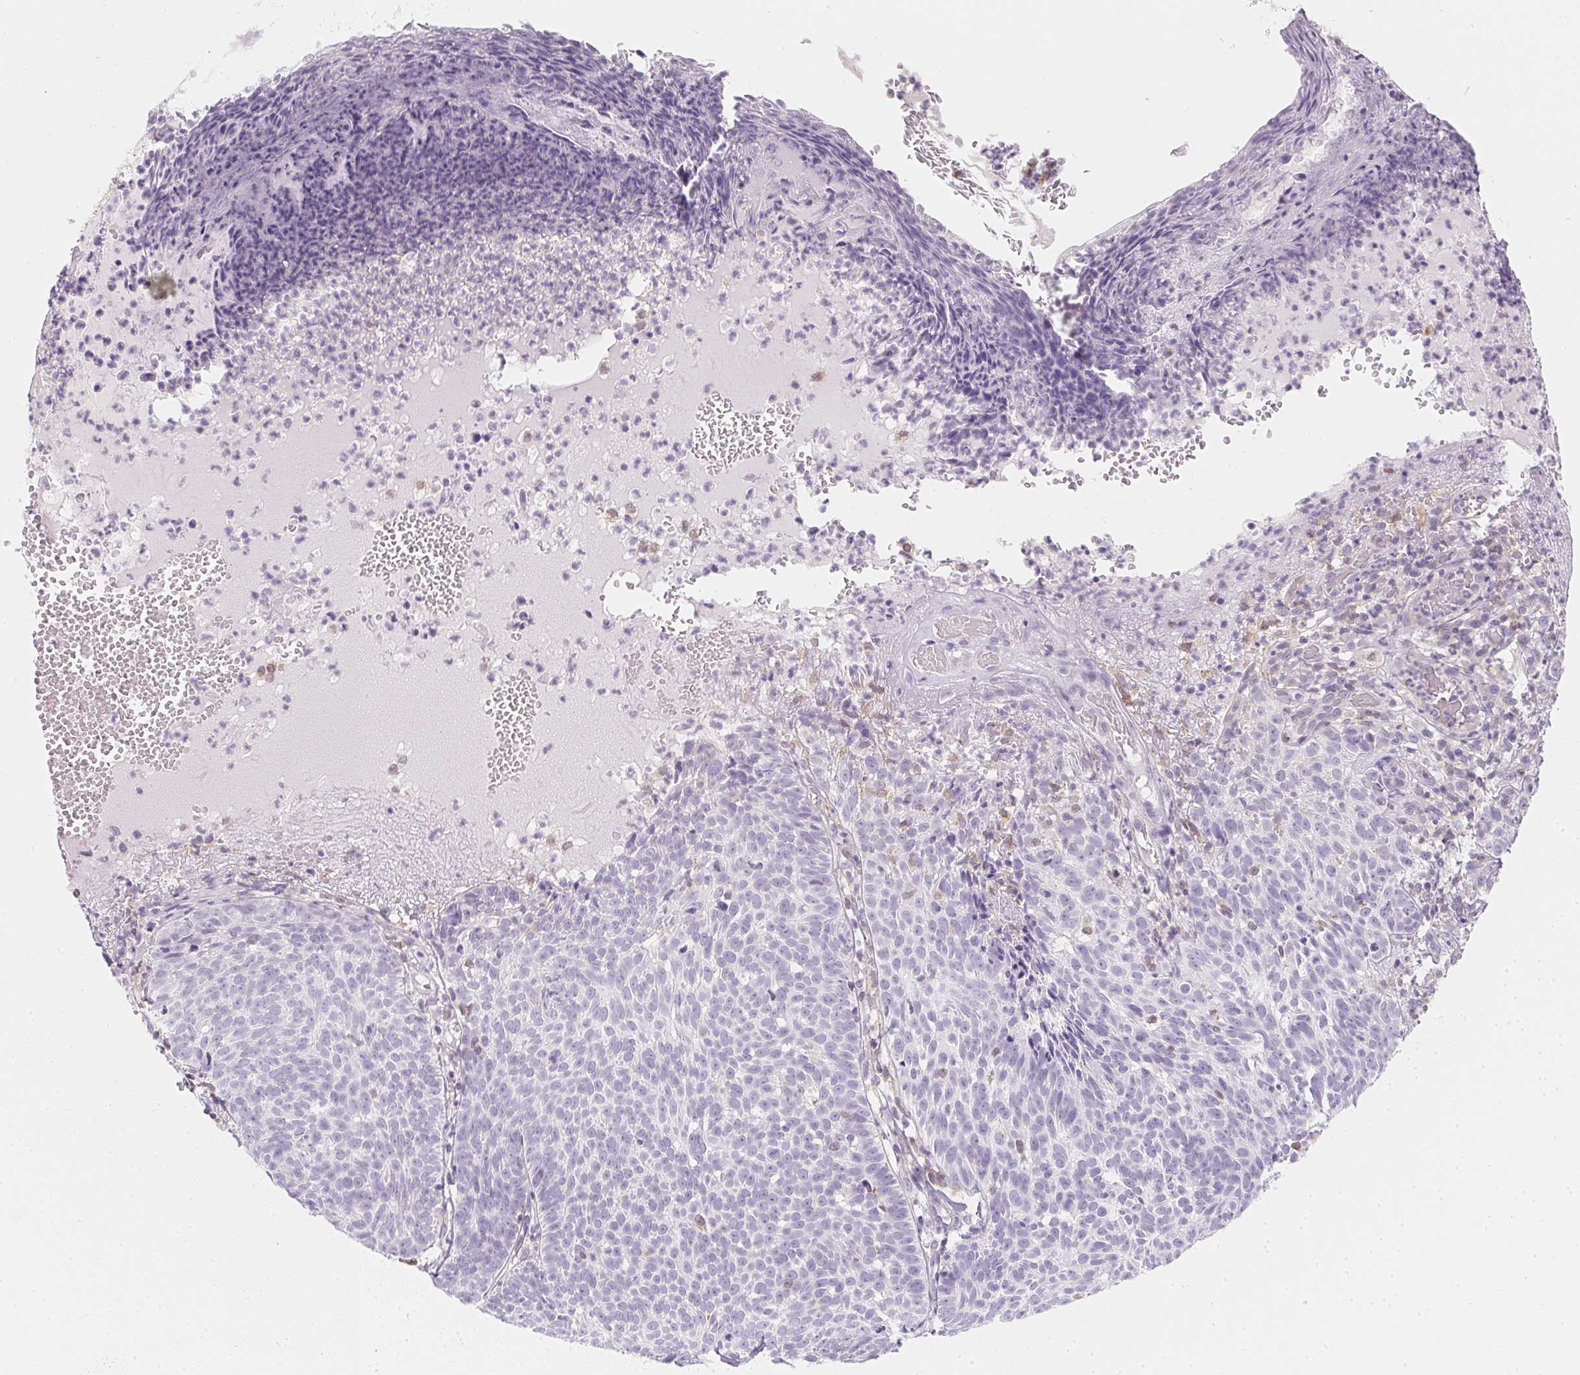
{"staining": {"intensity": "negative", "quantity": "none", "location": "none"}, "tissue": "skin cancer", "cell_type": "Tumor cells", "image_type": "cancer", "snomed": [{"axis": "morphology", "description": "Basal cell carcinoma"}, {"axis": "topography", "description": "Skin"}], "caption": "Immunohistochemistry photomicrograph of neoplastic tissue: skin cancer (basal cell carcinoma) stained with DAB (3,3'-diaminobenzidine) exhibits no significant protein expression in tumor cells. (Brightfield microscopy of DAB (3,3'-diaminobenzidine) IHC at high magnification).", "gene": "SOAT1", "patient": {"sex": "male", "age": 90}}